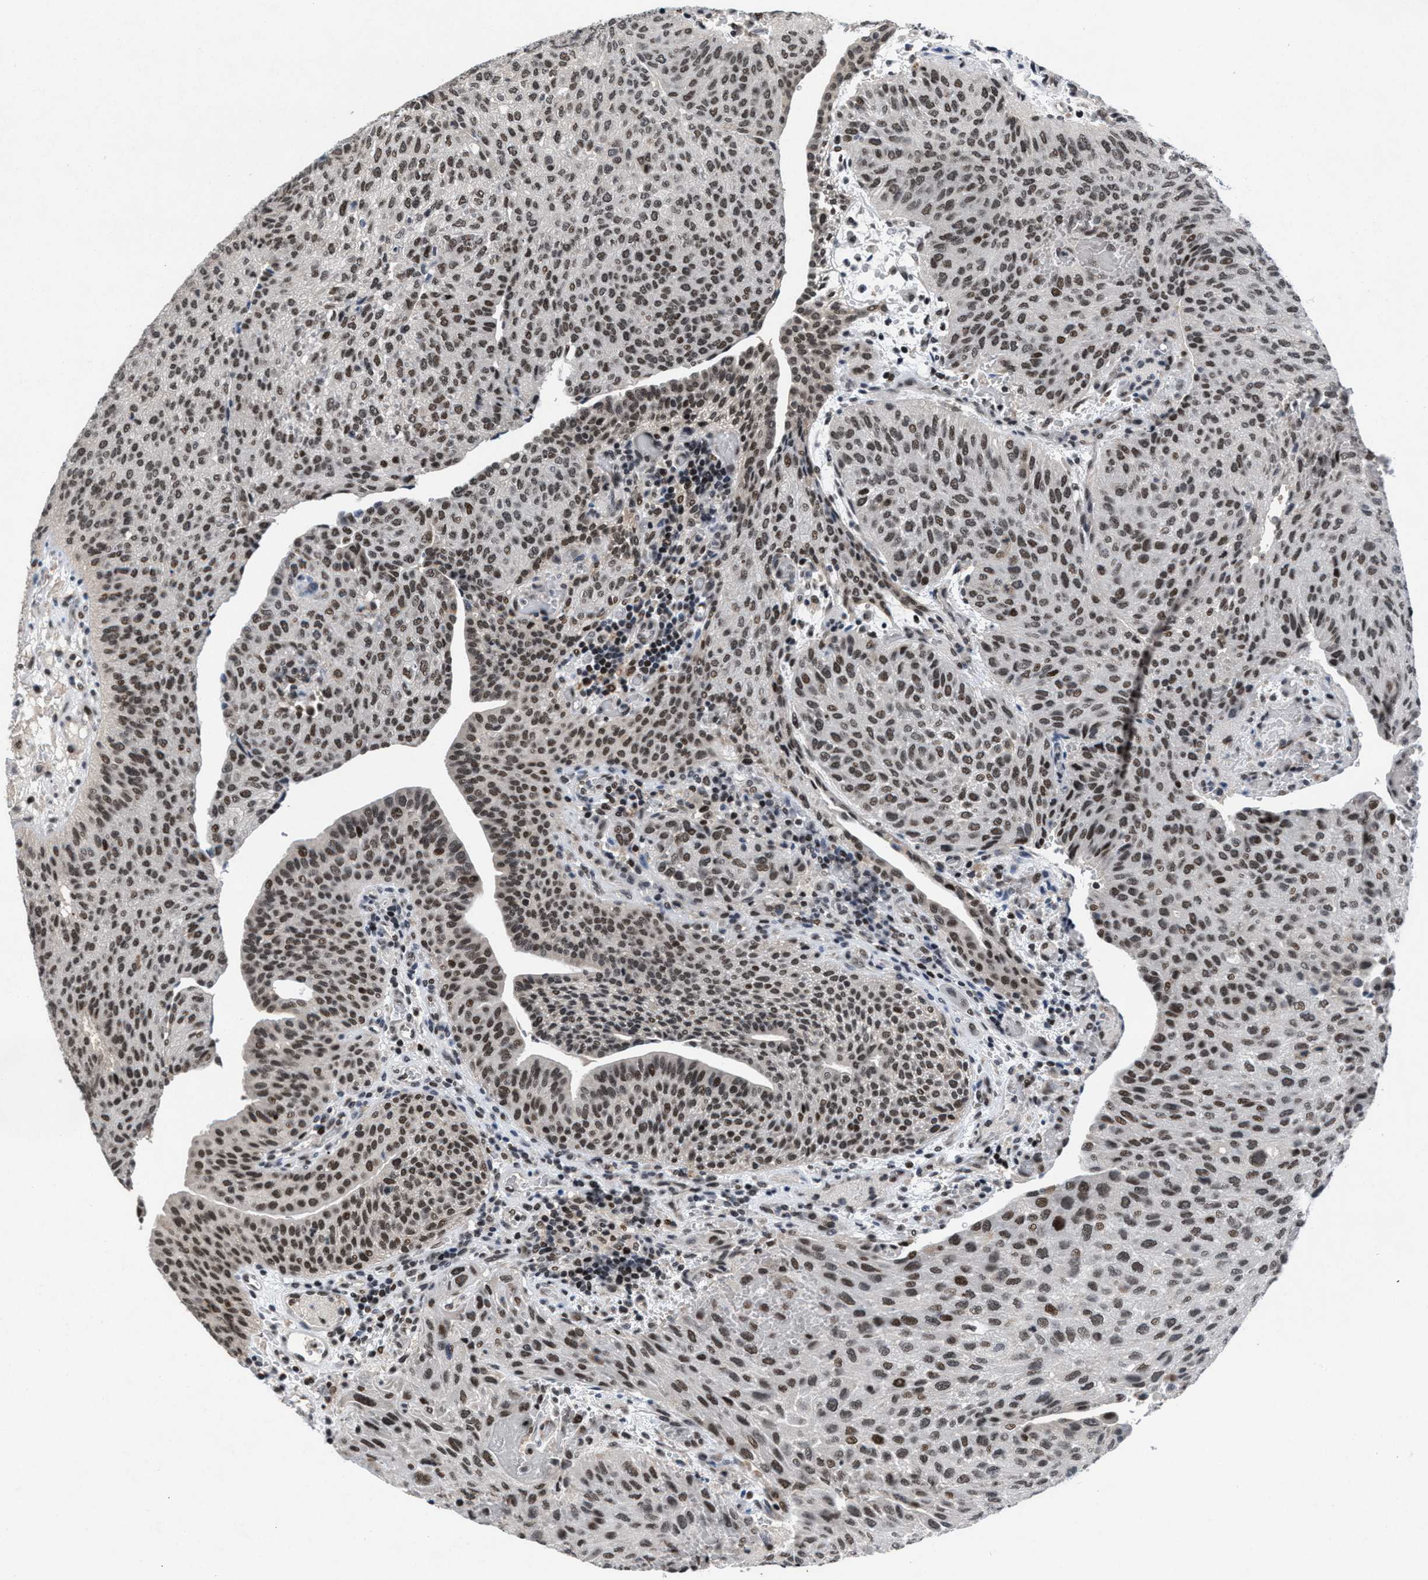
{"staining": {"intensity": "moderate", "quantity": ">75%", "location": "nuclear"}, "tissue": "urothelial cancer", "cell_type": "Tumor cells", "image_type": "cancer", "snomed": [{"axis": "morphology", "description": "Urothelial carcinoma, Low grade"}, {"axis": "morphology", "description": "Urothelial carcinoma, High grade"}, {"axis": "topography", "description": "Urinary bladder"}], "caption": "Tumor cells exhibit medium levels of moderate nuclear positivity in approximately >75% of cells in human urothelial cancer.", "gene": "WDR81", "patient": {"sex": "male", "age": 35}}